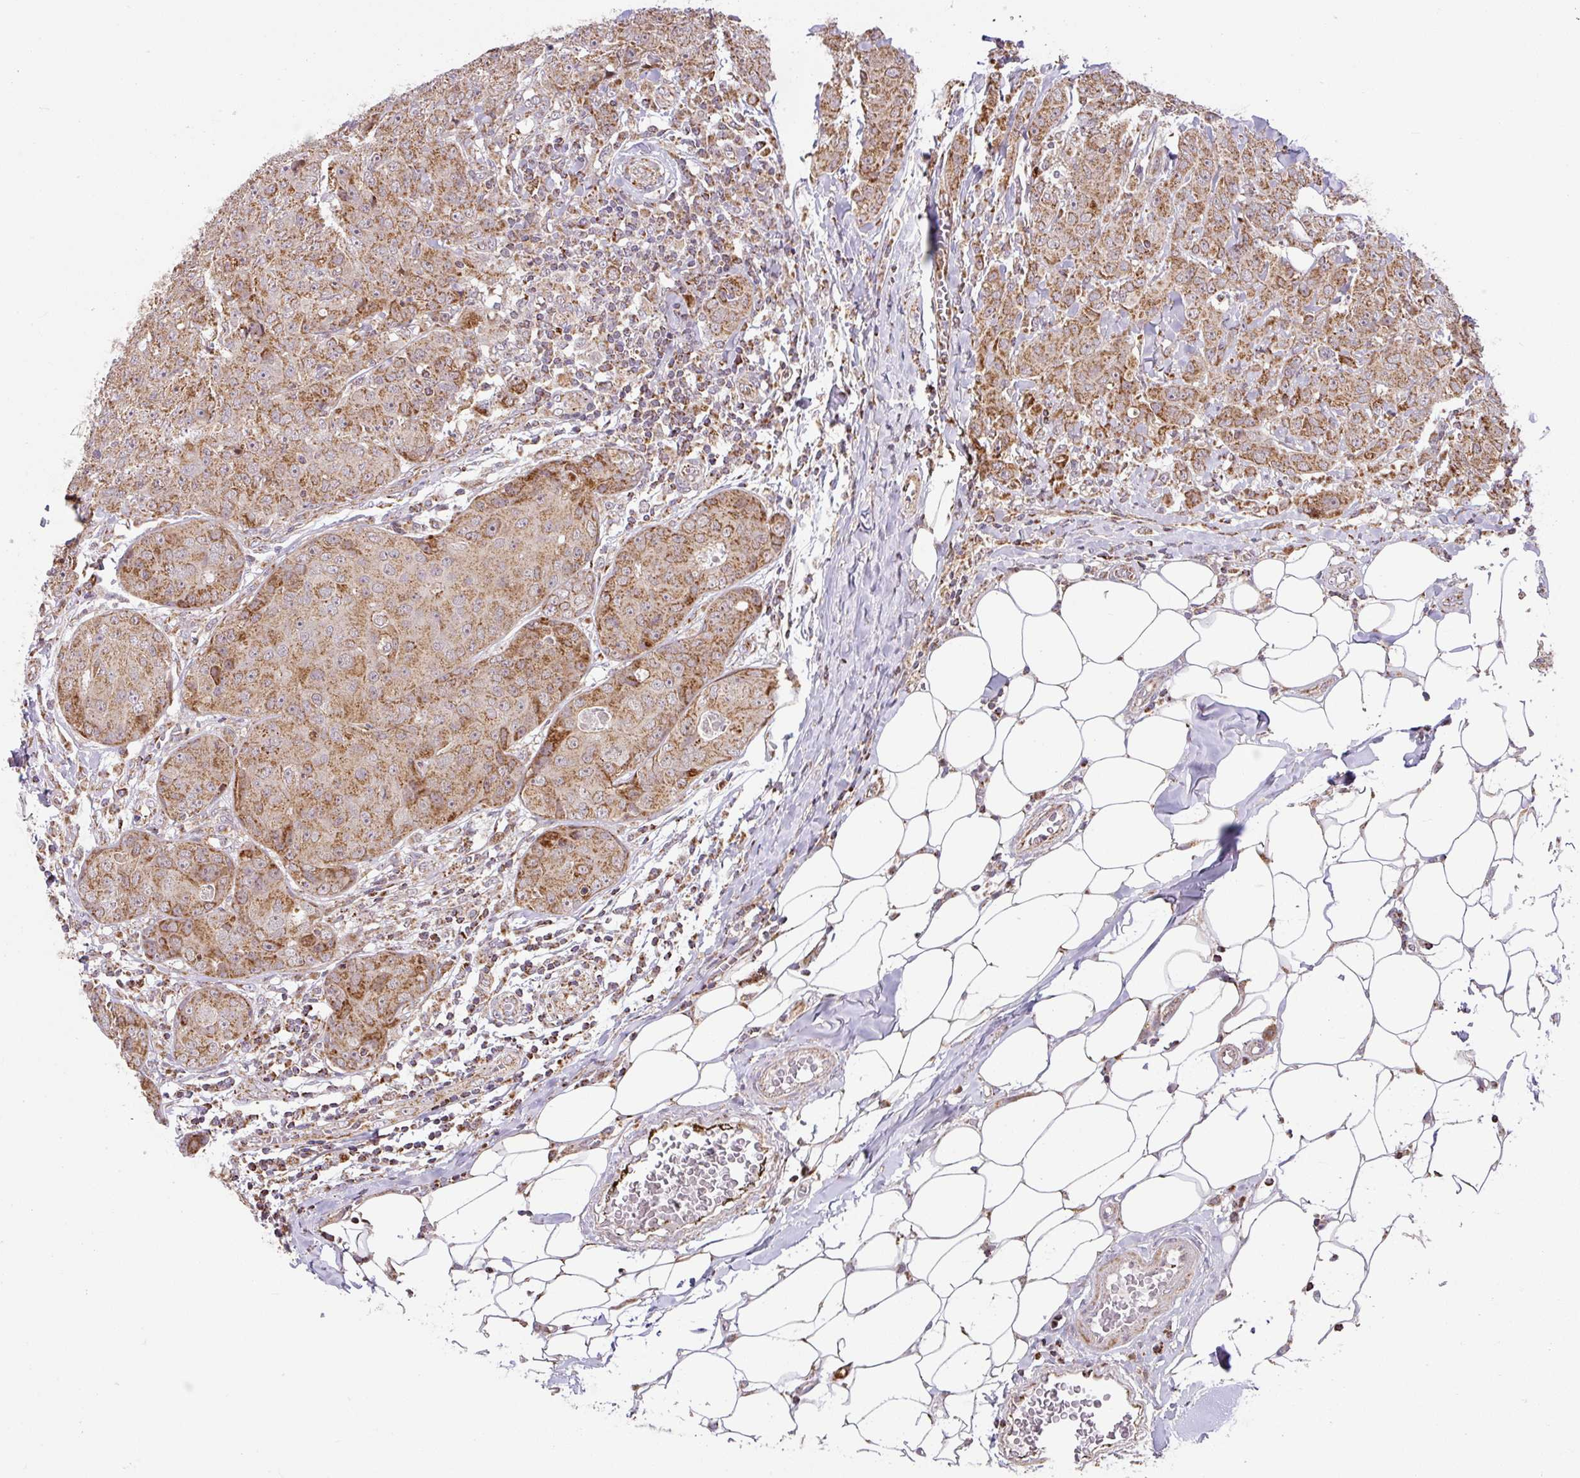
{"staining": {"intensity": "moderate", "quantity": ">75%", "location": "cytoplasmic/membranous"}, "tissue": "breast cancer", "cell_type": "Tumor cells", "image_type": "cancer", "snomed": [{"axis": "morphology", "description": "Duct carcinoma"}, {"axis": "topography", "description": "Breast"}], "caption": "Breast cancer (infiltrating ductal carcinoma) stained for a protein displays moderate cytoplasmic/membranous positivity in tumor cells.", "gene": "SARS2", "patient": {"sex": "female", "age": 43}}